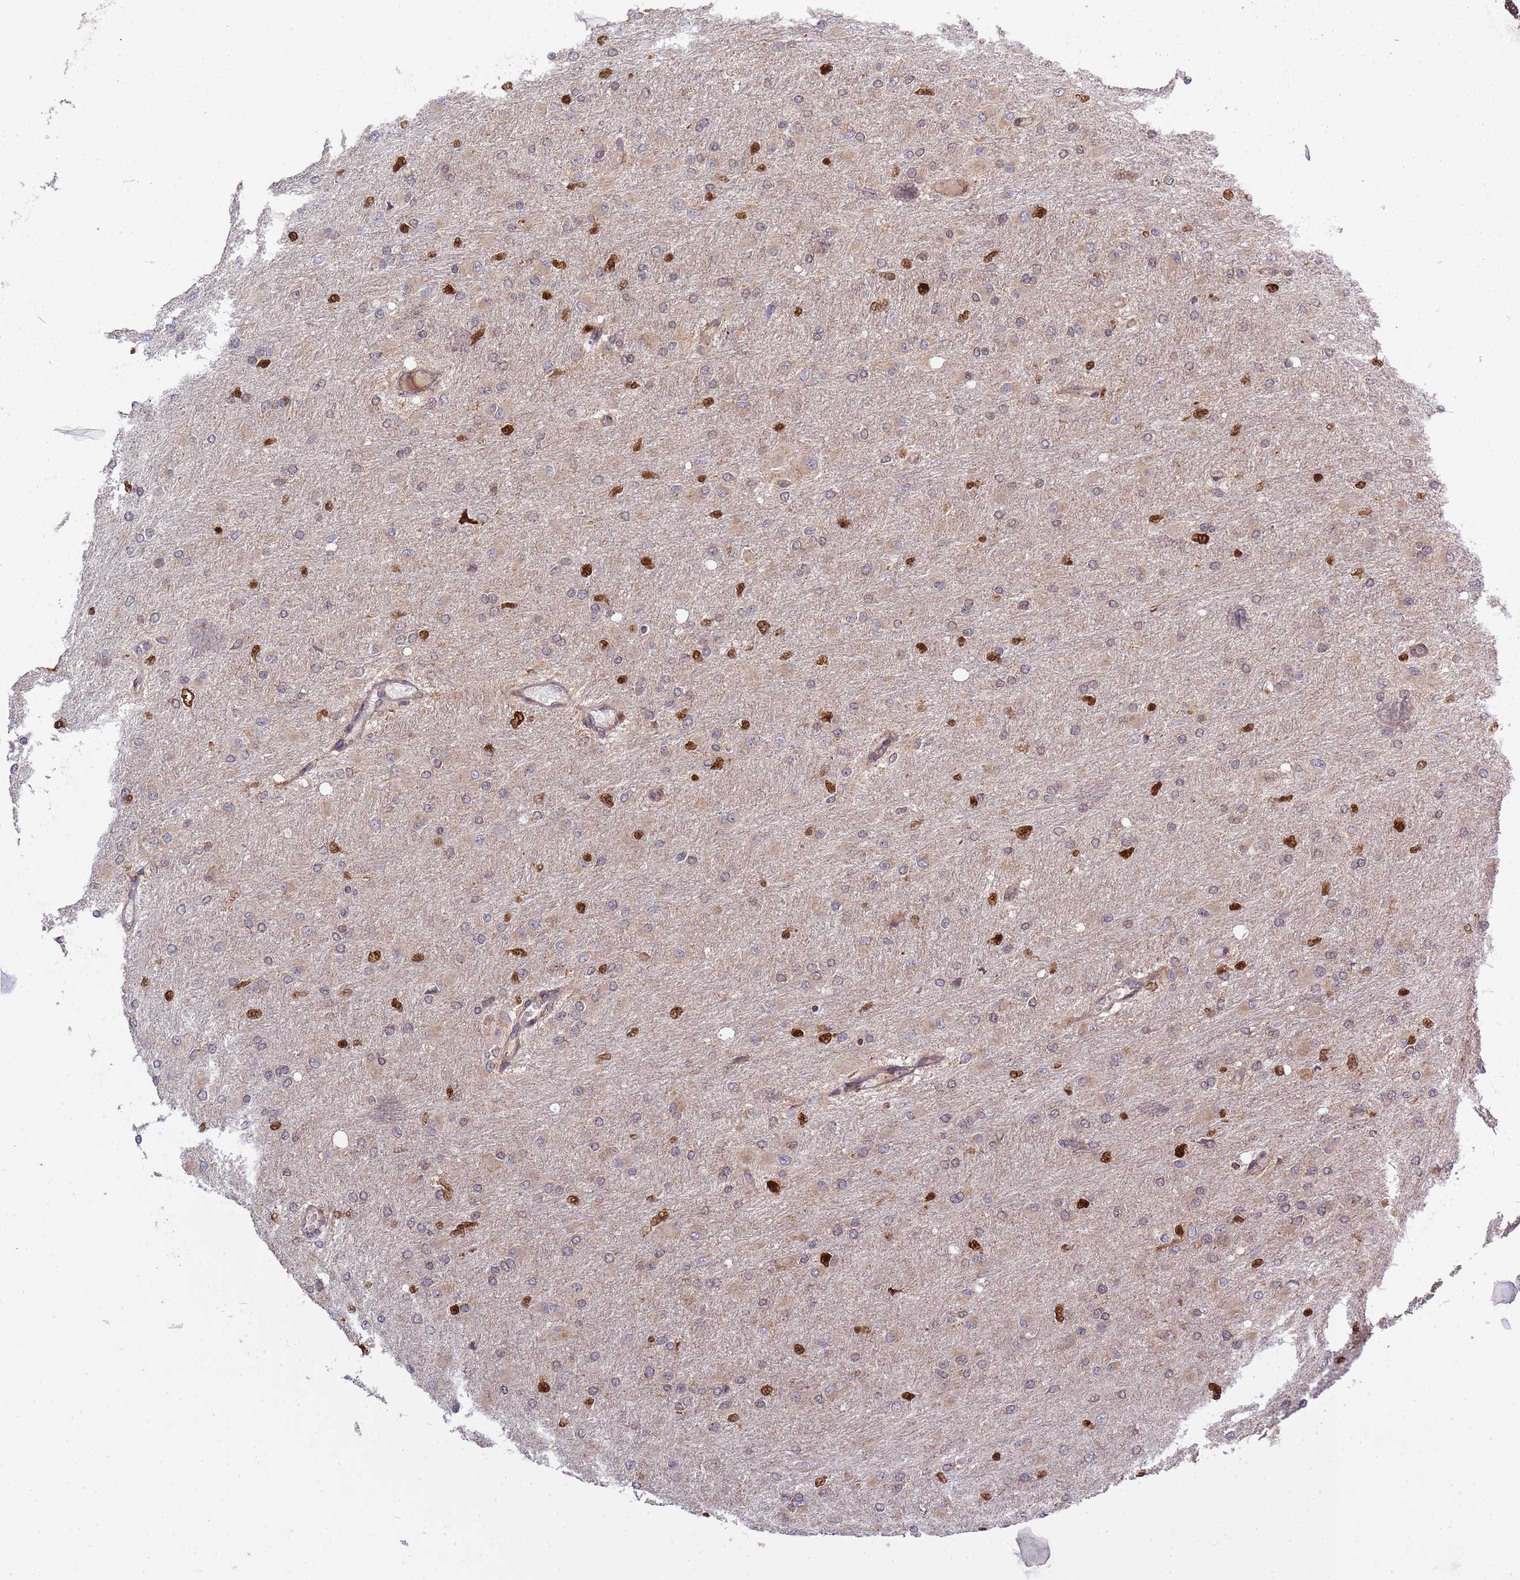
{"staining": {"intensity": "strong", "quantity": "<25%", "location": "nuclear"}, "tissue": "glioma", "cell_type": "Tumor cells", "image_type": "cancer", "snomed": [{"axis": "morphology", "description": "Glioma, malignant, High grade"}, {"axis": "topography", "description": "Cerebral cortex"}], "caption": "Glioma stained with a protein marker displays strong staining in tumor cells.", "gene": "RCOR2", "patient": {"sex": "female", "age": 36}}